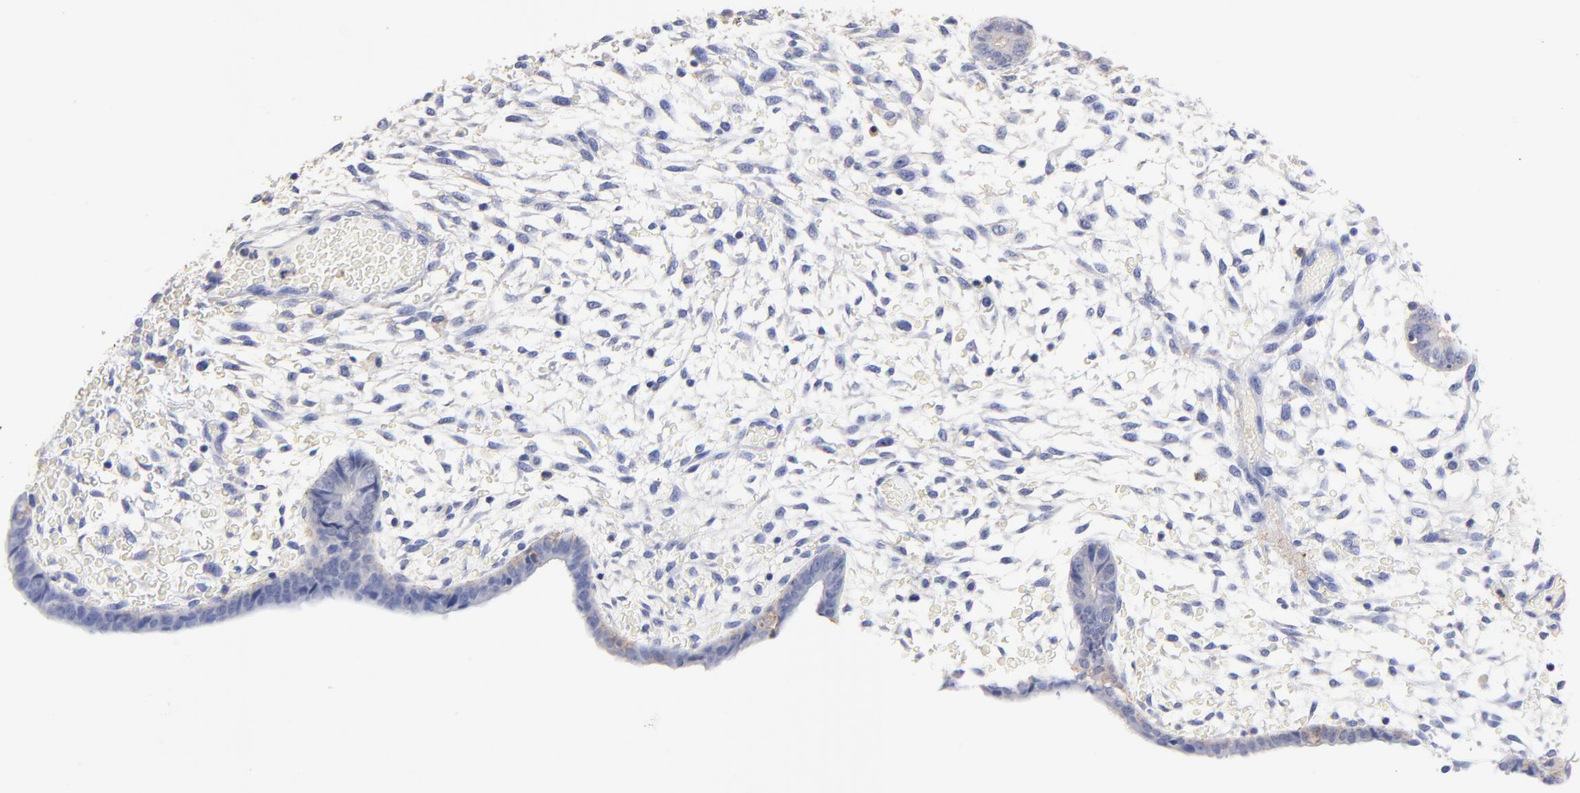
{"staining": {"intensity": "negative", "quantity": "none", "location": "none"}, "tissue": "endometrium", "cell_type": "Cells in endometrial stroma", "image_type": "normal", "snomed": [{"axis": "morphology", "description": "Normal tissue, NOS"}, {"axis": "topography", "description": "Endometrium"}], "caption": "The micrograph reveals no staining of cells in endometrial stroma in benign endometrium.", "gene": "ASL", "patient": {"sex": "female", "age": 42}}